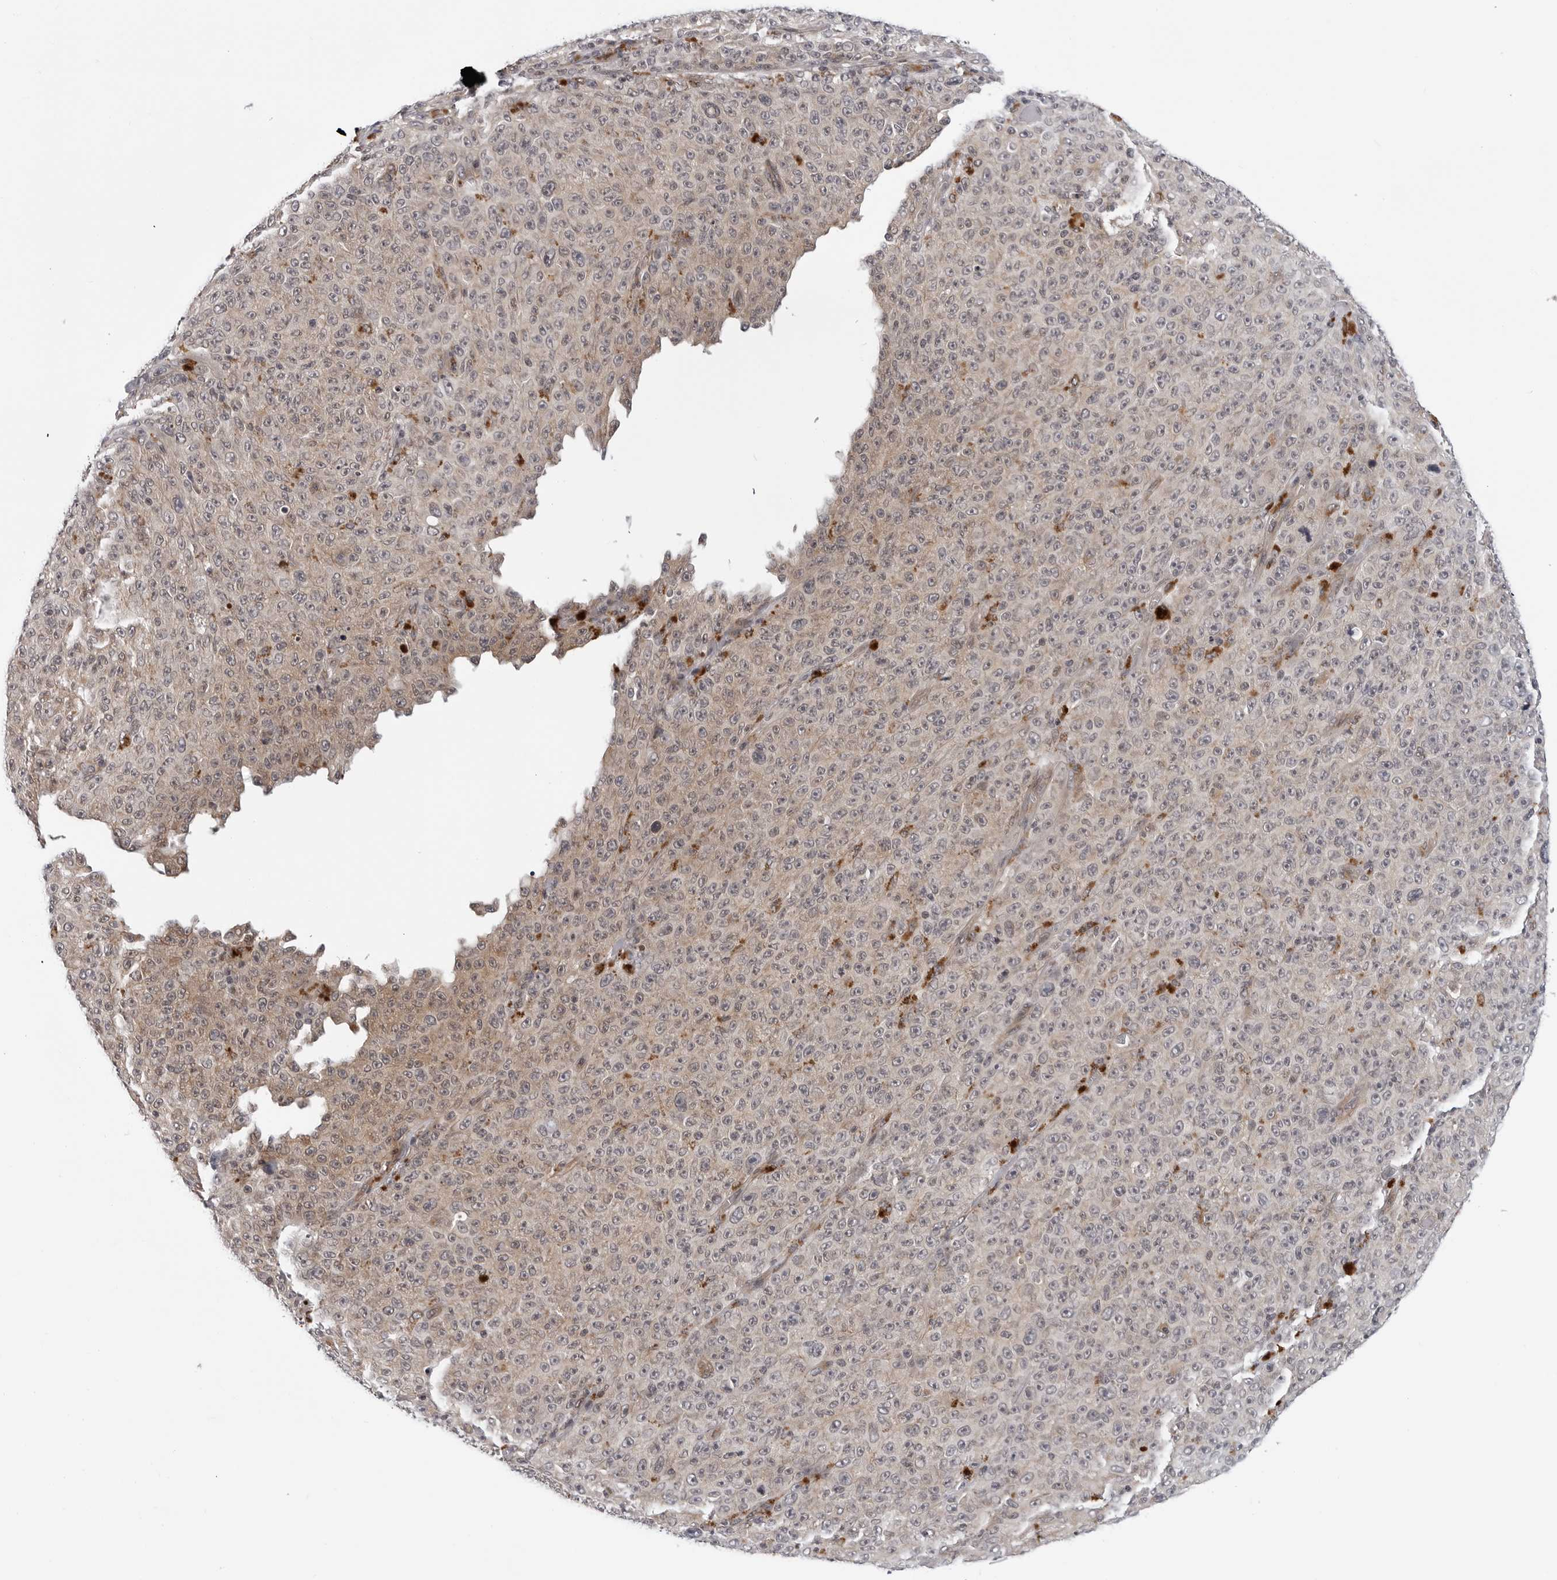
{"staining": {"intensity": "weak", "quantity": ">75%", "location": "cytoplasmic/membranous"}, "tissue": "melanoma", "cell_type": "Tumor cells", "image_type": "cancer", "snomed": [{"axis": "morphology", "description": "Malignant melanoma, NOS"}, {"axis": "topography", "description": "Skin"}], "caption": "Immunohistochemistry image of neoplastic tissue: human melanoma stained using immunohistochemistry (IHC) shows low levels of weak protein expression localized specifically in the cytoplasmic/membranous of tumor cells, appearing as a cytoplasmic/membranous brown color.", "gene": "KIAA1614", "patient": {"sex": "female", "age": 82}}